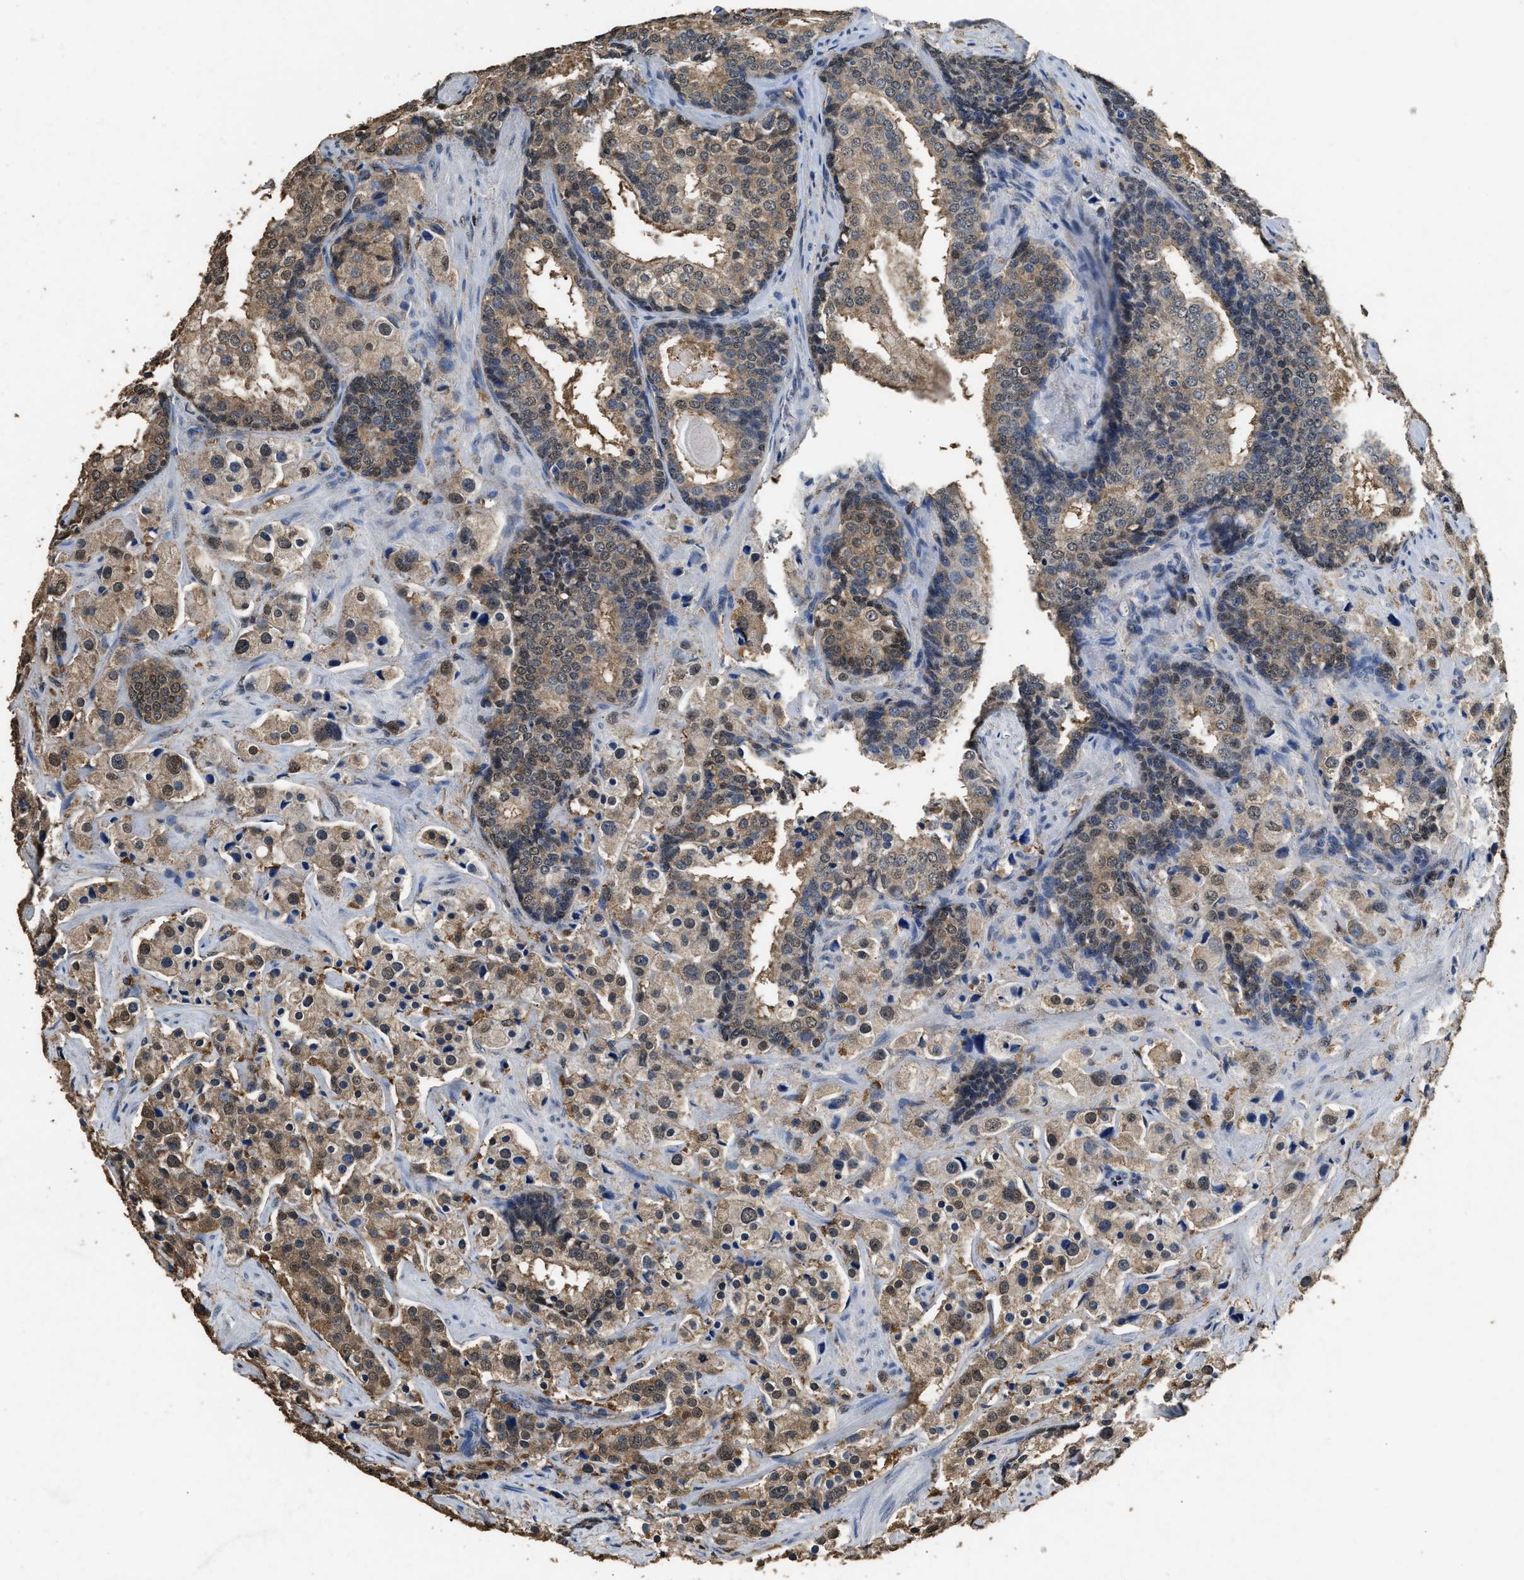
{"staining": {"intensity": "moderate", "quantity": ">75%", "location": "cytoplasmic/membranous,nuclear"}, "tissue": "prostate cancer", "cell_type": "Tumor cells", "image_type": "cancer", "snomed": [{"axis": "morphology", "description": "Adenocarcinoma, Medium grade"}, {"axis": "topography", "description": "Prostate"}], "caption": "Protein staining of adenocarcinoma (medium-grade) (prostate) tissue displays moderate cytoplasmic/membranous and nuclear staining in approximately >75% of tumor cells. (DAB (3,3'-diaminobenzidine) IHC, brown staining for protein, blue staining for nuclei).", "gene": "YWHAE", "patient": {"sex": "male", "age": 70}}